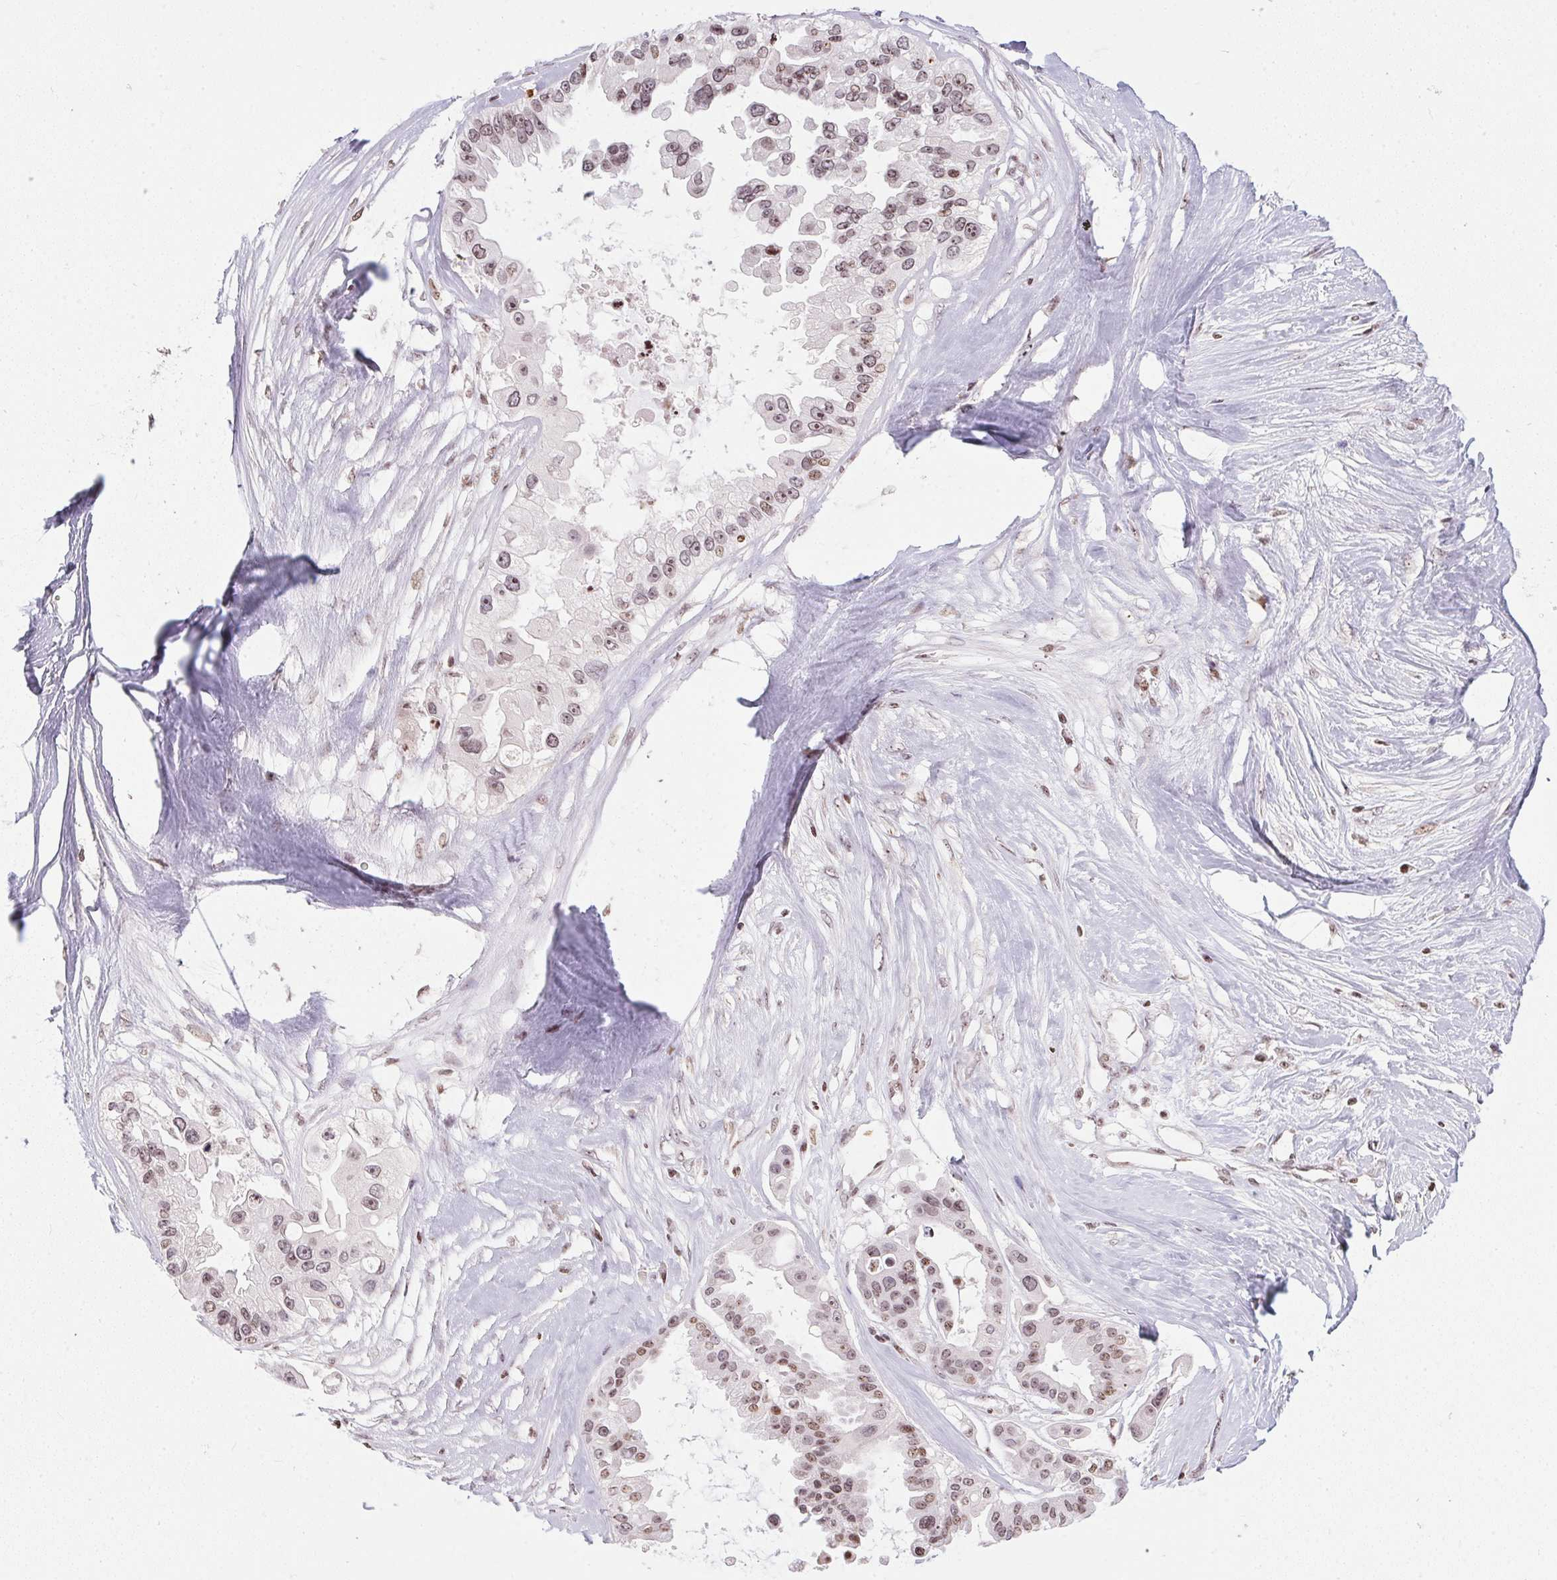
{"staining": {"intensity": "weak", "quantity": ">75%", "location": "nuclear"}, "tissue": "ovarian cancer", "cell_type": "Tumor cells", "image_type": "cancer", "snomed": [{"axis": "morphology", "description": "Cystadenocarcinoma, serous, NOS"}, {"axis": "topography", "description": "Ovary"}], "caption": "Ovarian cancer stained for a protein shows weak nuclear positivity in tumor cells. The staining was performed using DAB (3,3'-diaminobenzidine) to visualize the protein expression in brown, while the nuclei were stained in blue with hematoxylin (Magnification: 20x).", "gene": "RNF181", "patient": {"sex": "female", "age": 56}}